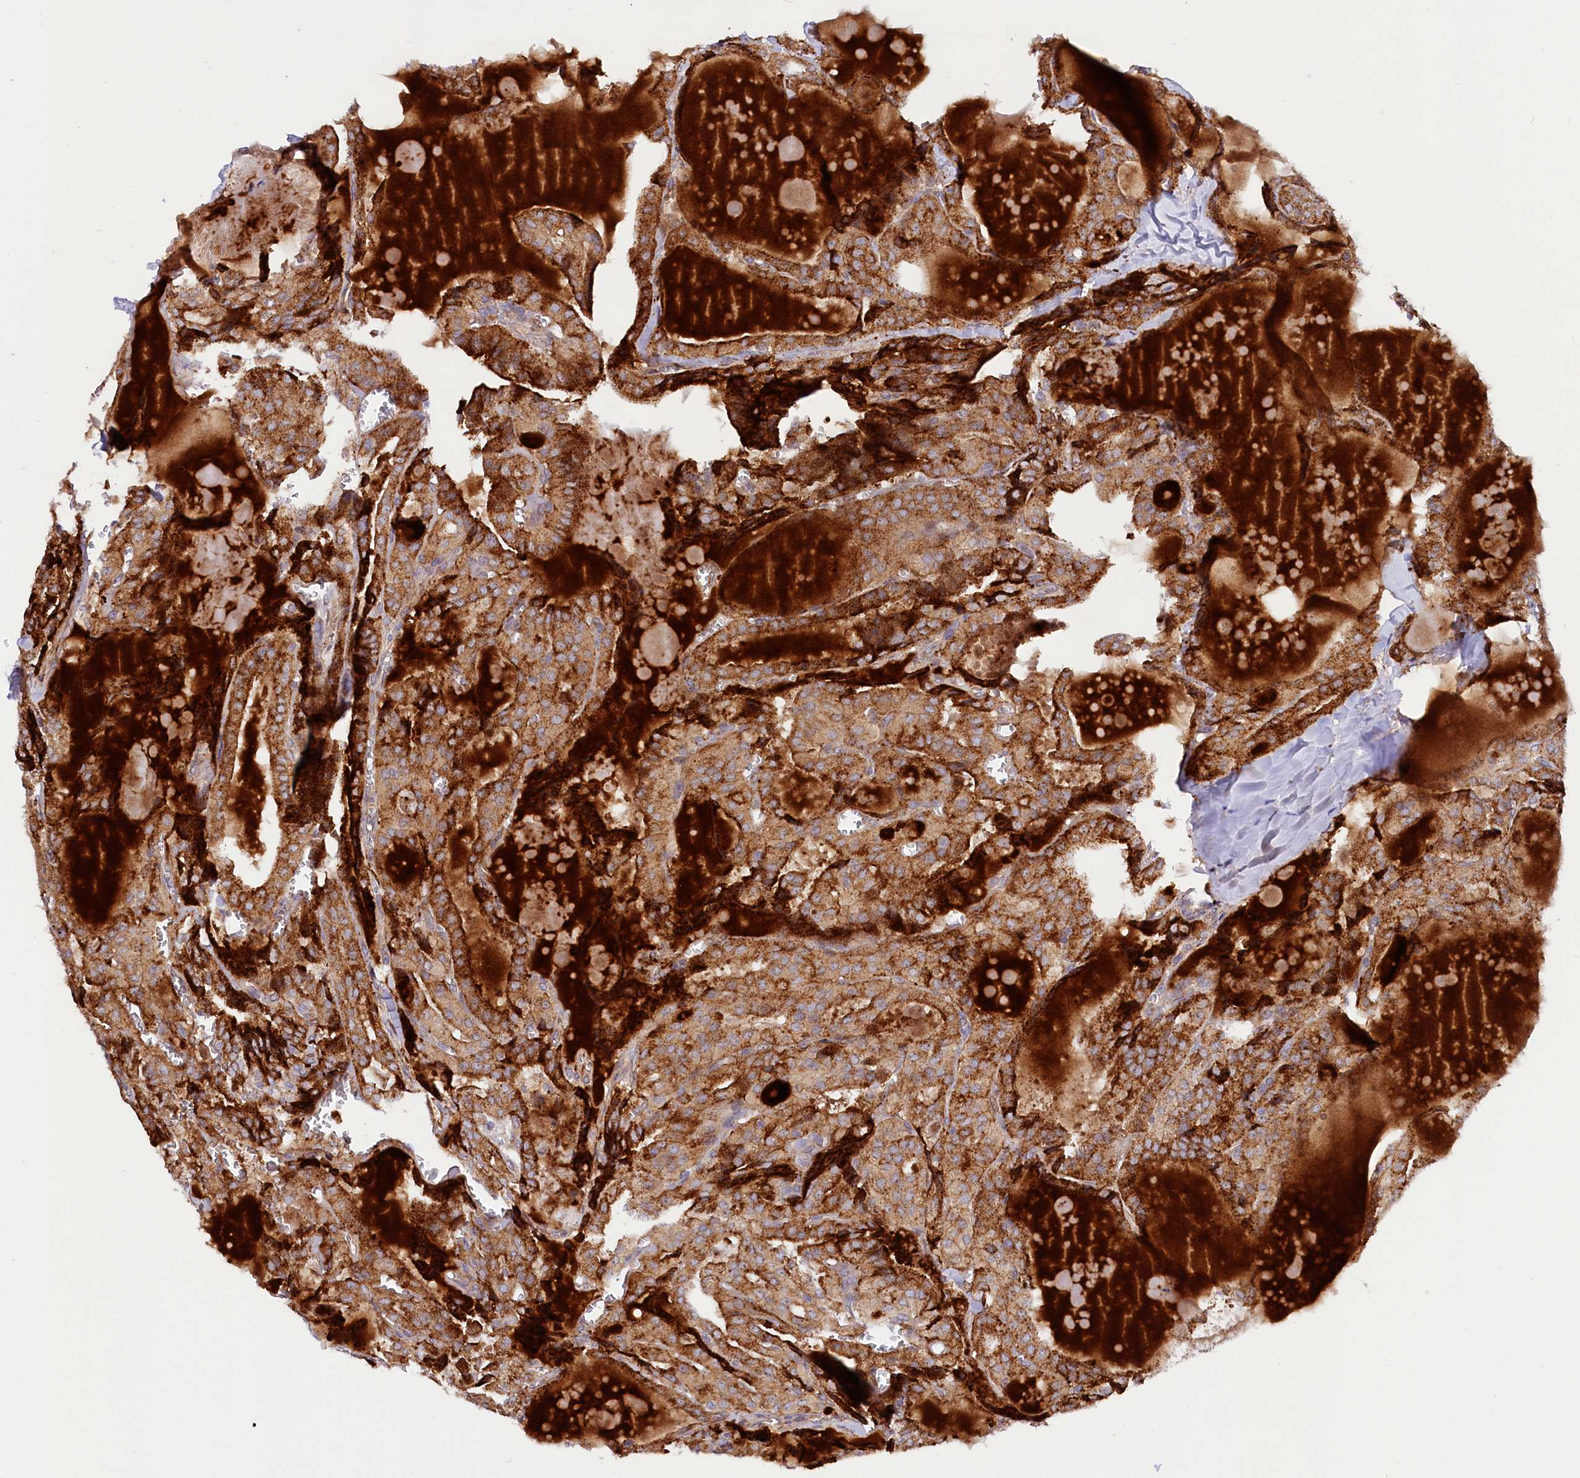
{"staining": {"intensity": "moderate", "quantity": ">75%", "location": "cytoplasmic/membranous"}, "tissue": "thyroid cancer", "cell_type": "Tumor cells", "image_type": "cancer", "snomed": [{"axis": "morphology", "description": "Papillary adenocarcinoma, NOS"}, {"axis": "topography", "description": "Thyroid gland"}], "caption": "This photomicrograph shows thyroid cancer stained with immunohistochemistry (IHC) to label a protein in brown. The cytoplasmic/membranous of tumor cells show moderate positivity for the protein. Nuclei are counter-stained blue.", "gene": "PDZRN3", "patient": {"sex": "male", "age": 52}}